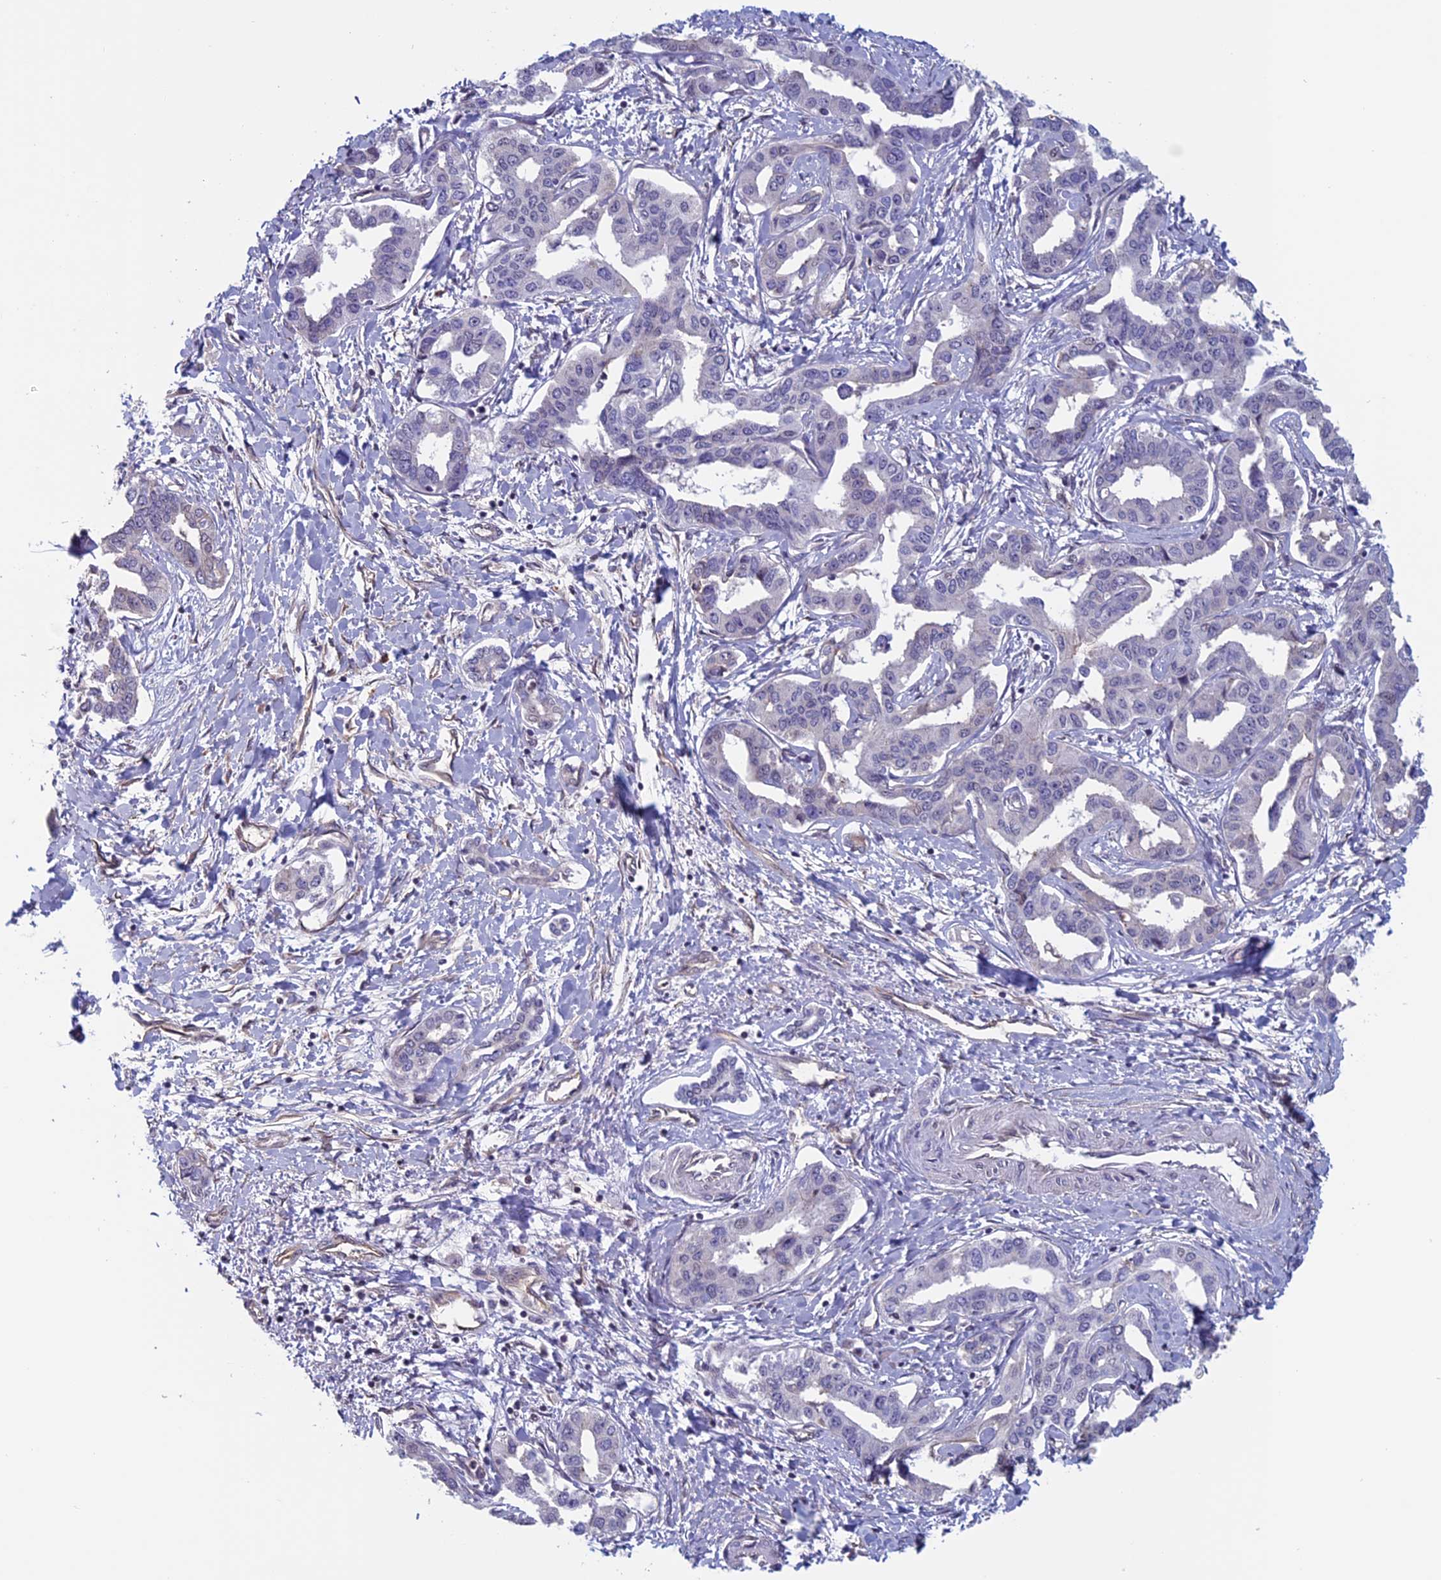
{"staining": {"intensity": "negative", "quantity": "none", "location": "none"}, "tissue": "liver cancer", "cell_type": "Tumor cells", "image_type": "cancer", "snomed": [{"axis": "morphology", "description": "Cholangiocarcinoma"}, {"axis": "topography", "description": "Liver"}], "caption": "Immunohistochemistry of liver cancer displays no positivity in tumor cells. Brightfield microscopy of IHC stained with DAB (brown) and hematoxylin (blue), captured at high magnification.", "gene": "SLC1A6", "patient": {"sex": "male", "age": 59}}